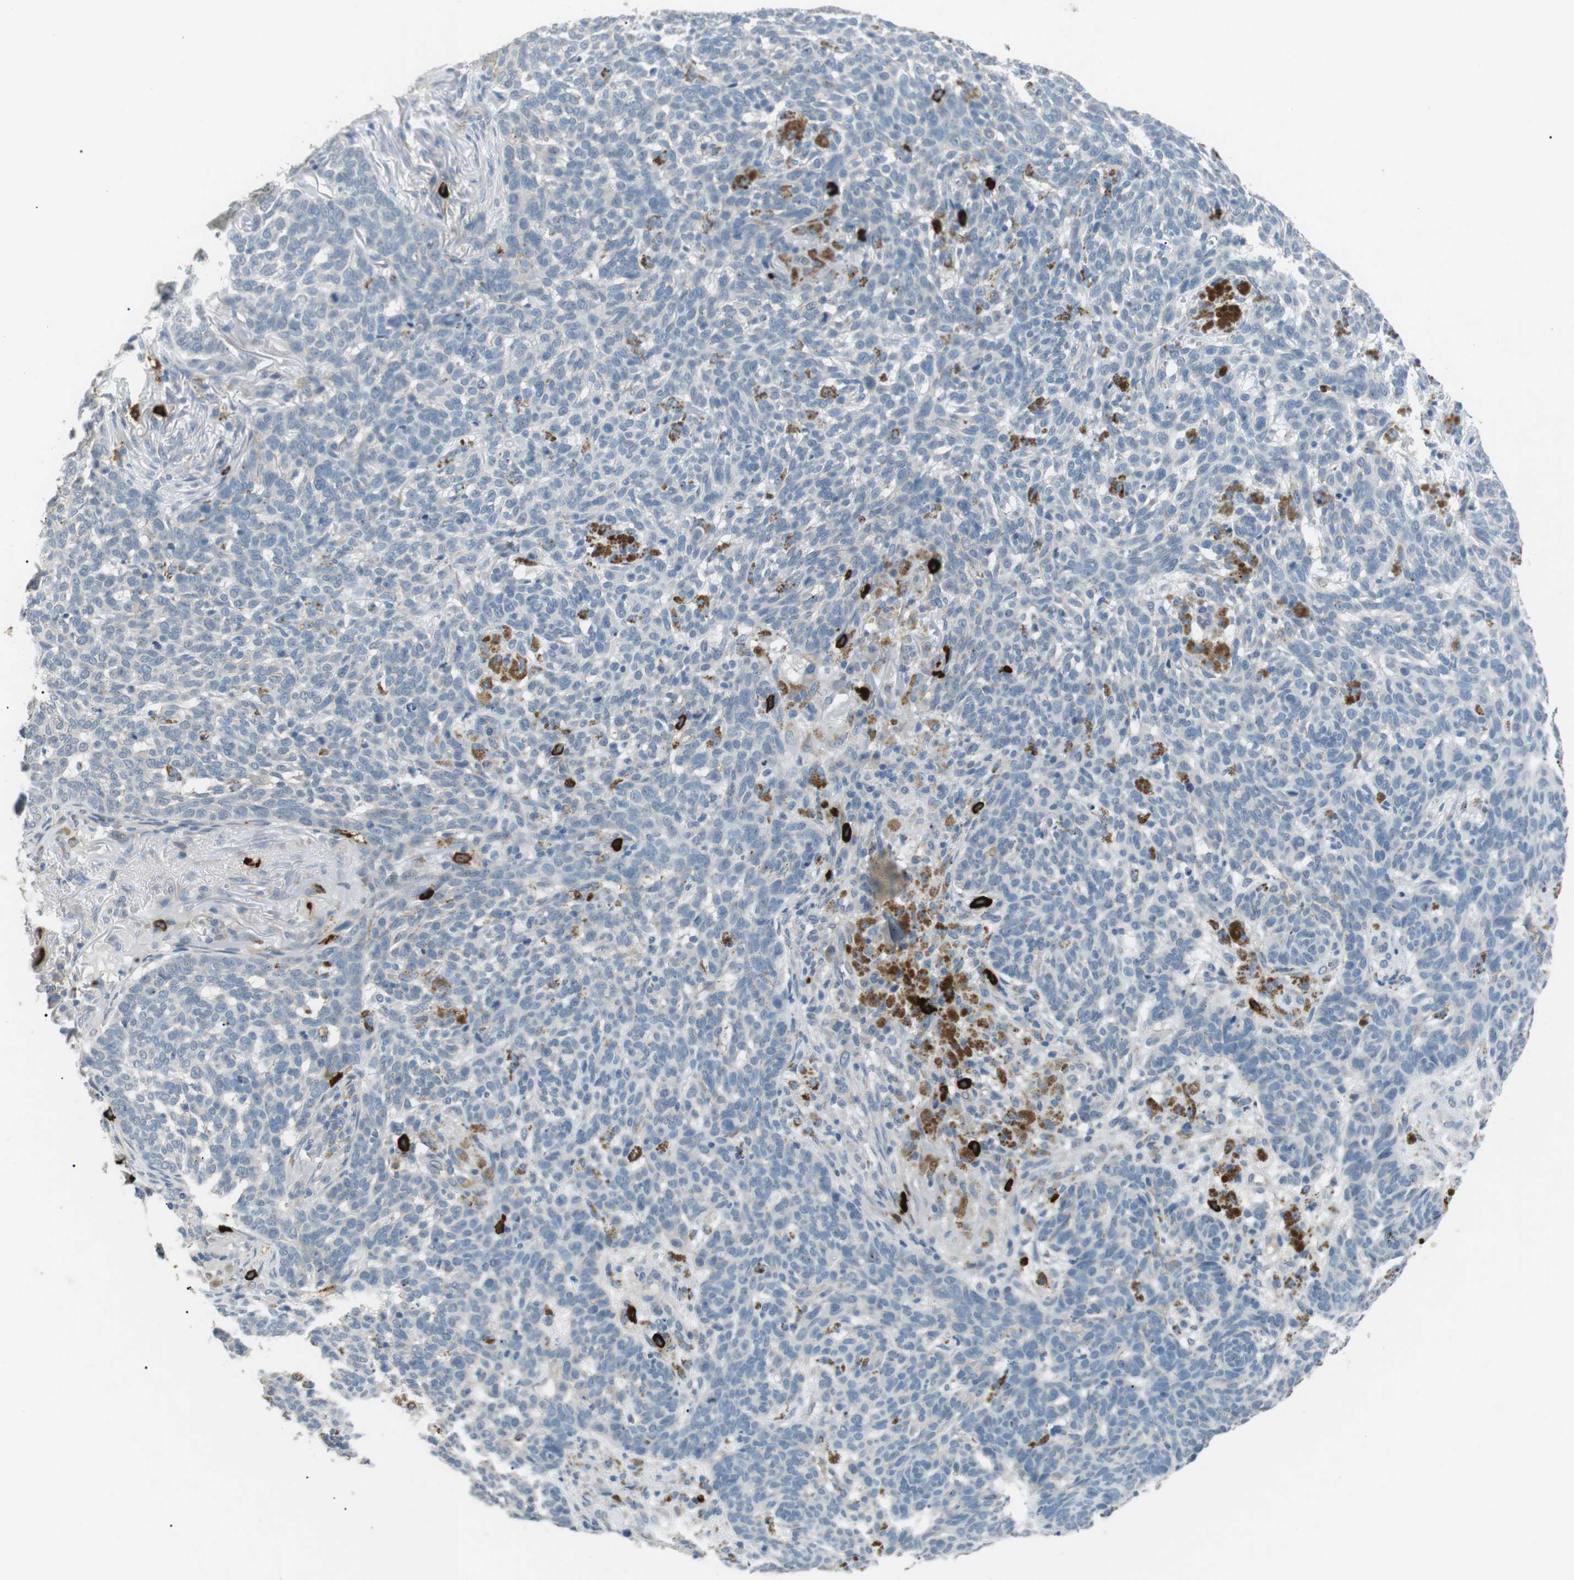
{"staining": {"intensity": "negative", "quantity": "none", "location": "none"}, "tissue": "skin cancer", "cell_type": "Tumor cells", "image_type": "cancer", "snomed": [{"axis": "morphology", "description": "Basal cell carcinoma"}, {"axis": "topography", "description": "Skin"}], "caption": "An IHC histopathology image of basal cell carcinoma (skin) is shown. There is no staining in tumor cells of basal cell carcinoma (skin).", "gene": "GZMM", "patient": {"sex": "female", "age": 70}}